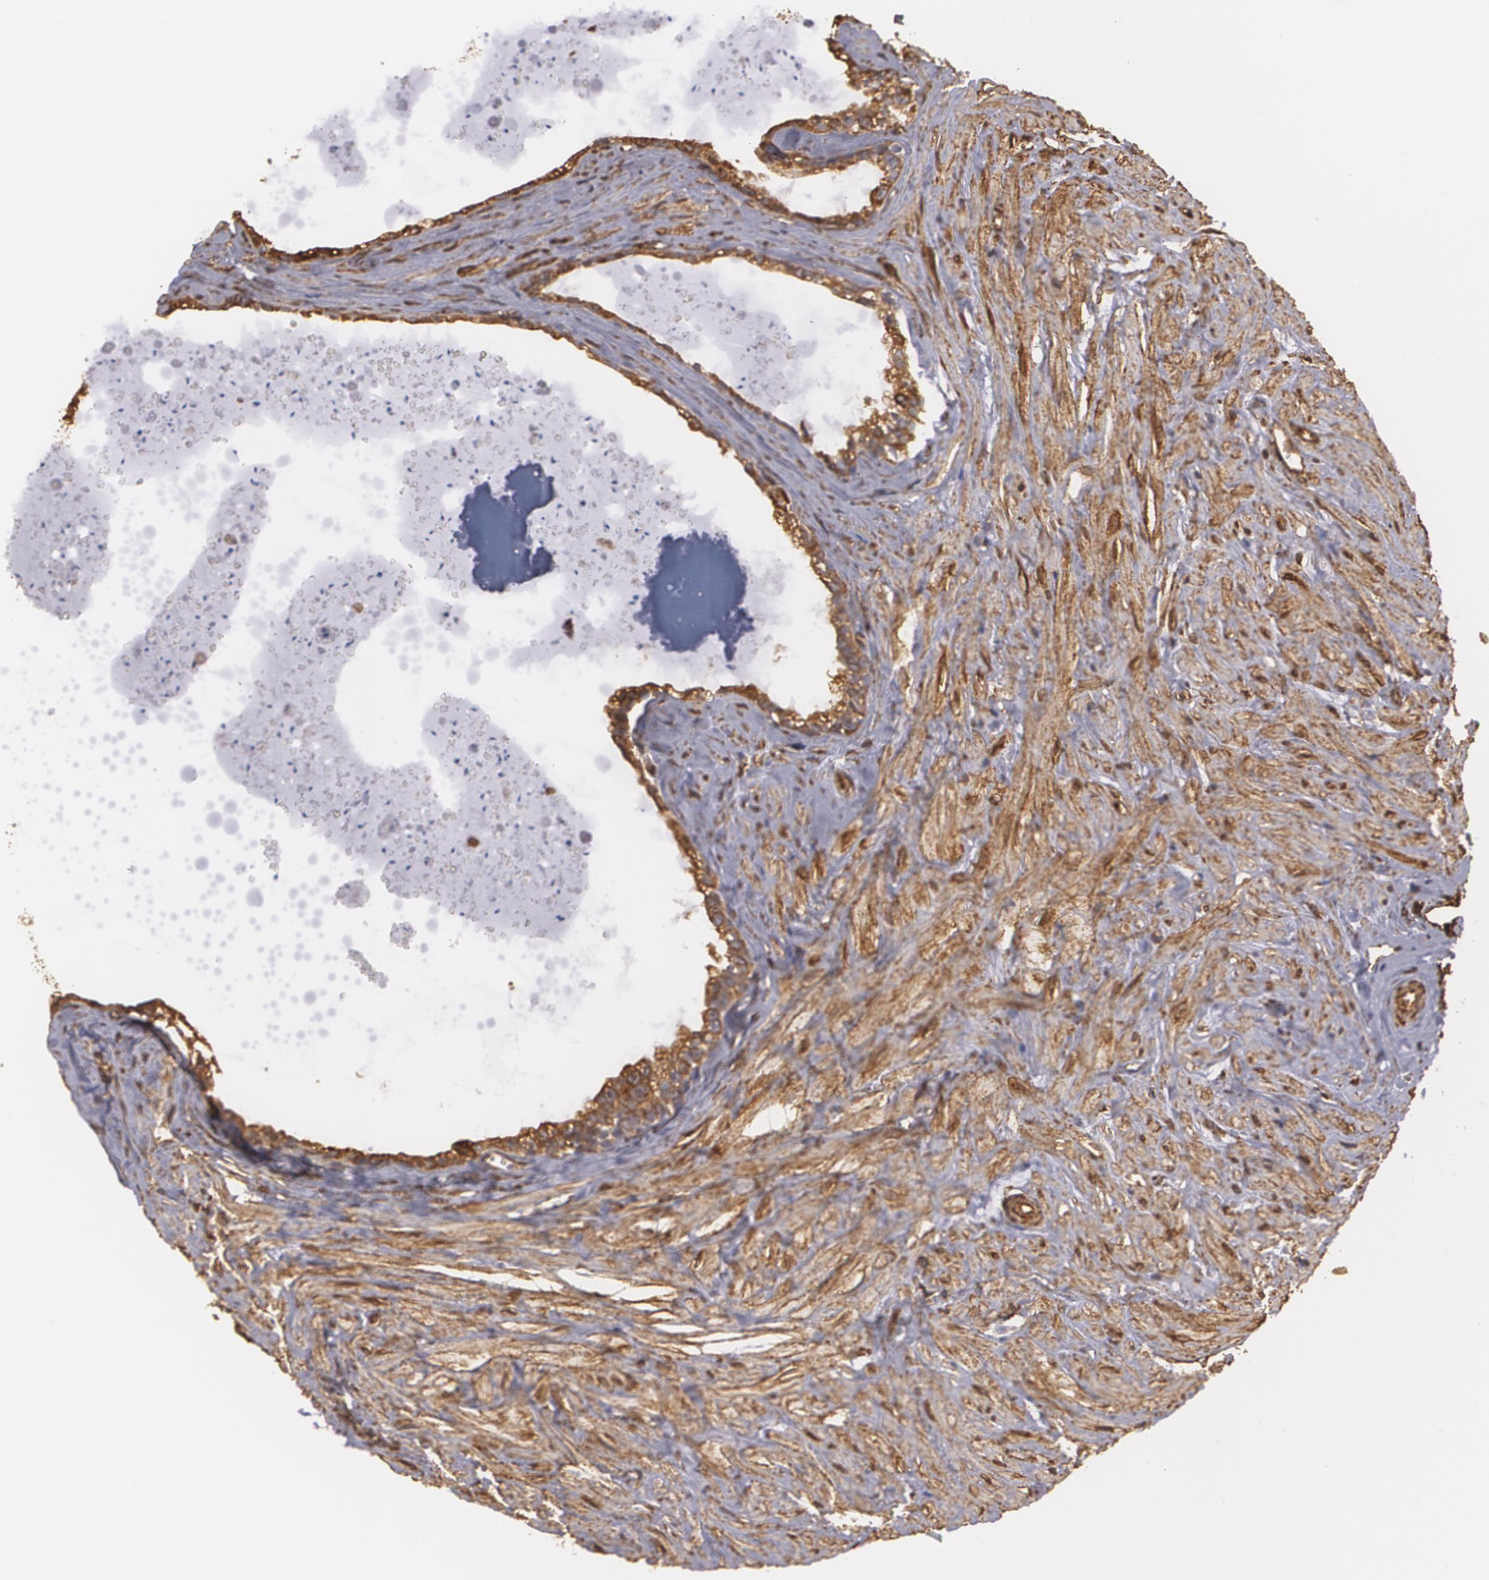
{"staining": {"intensity": "moderate", "quantity": ">75%", "location": "cytoplasmic/membranous"}, "tissue": "seminal vesicle", "cell_type": "Glandular cells", "image_type": "normal", "snomed": [{"axis": "morphology", "description": "Normal tissue, NOS"}, {"axis": "topography", "description": "Seminal veicle"}], "caption": "Immunohistochemistry of normal human seminal vesicle reveals medium levels of moderate cytoplasmic/membranous staining in about >75% of glandular cells.", "gene": "CYB5R3", "patient": {"sex": "male", "age": 60}}